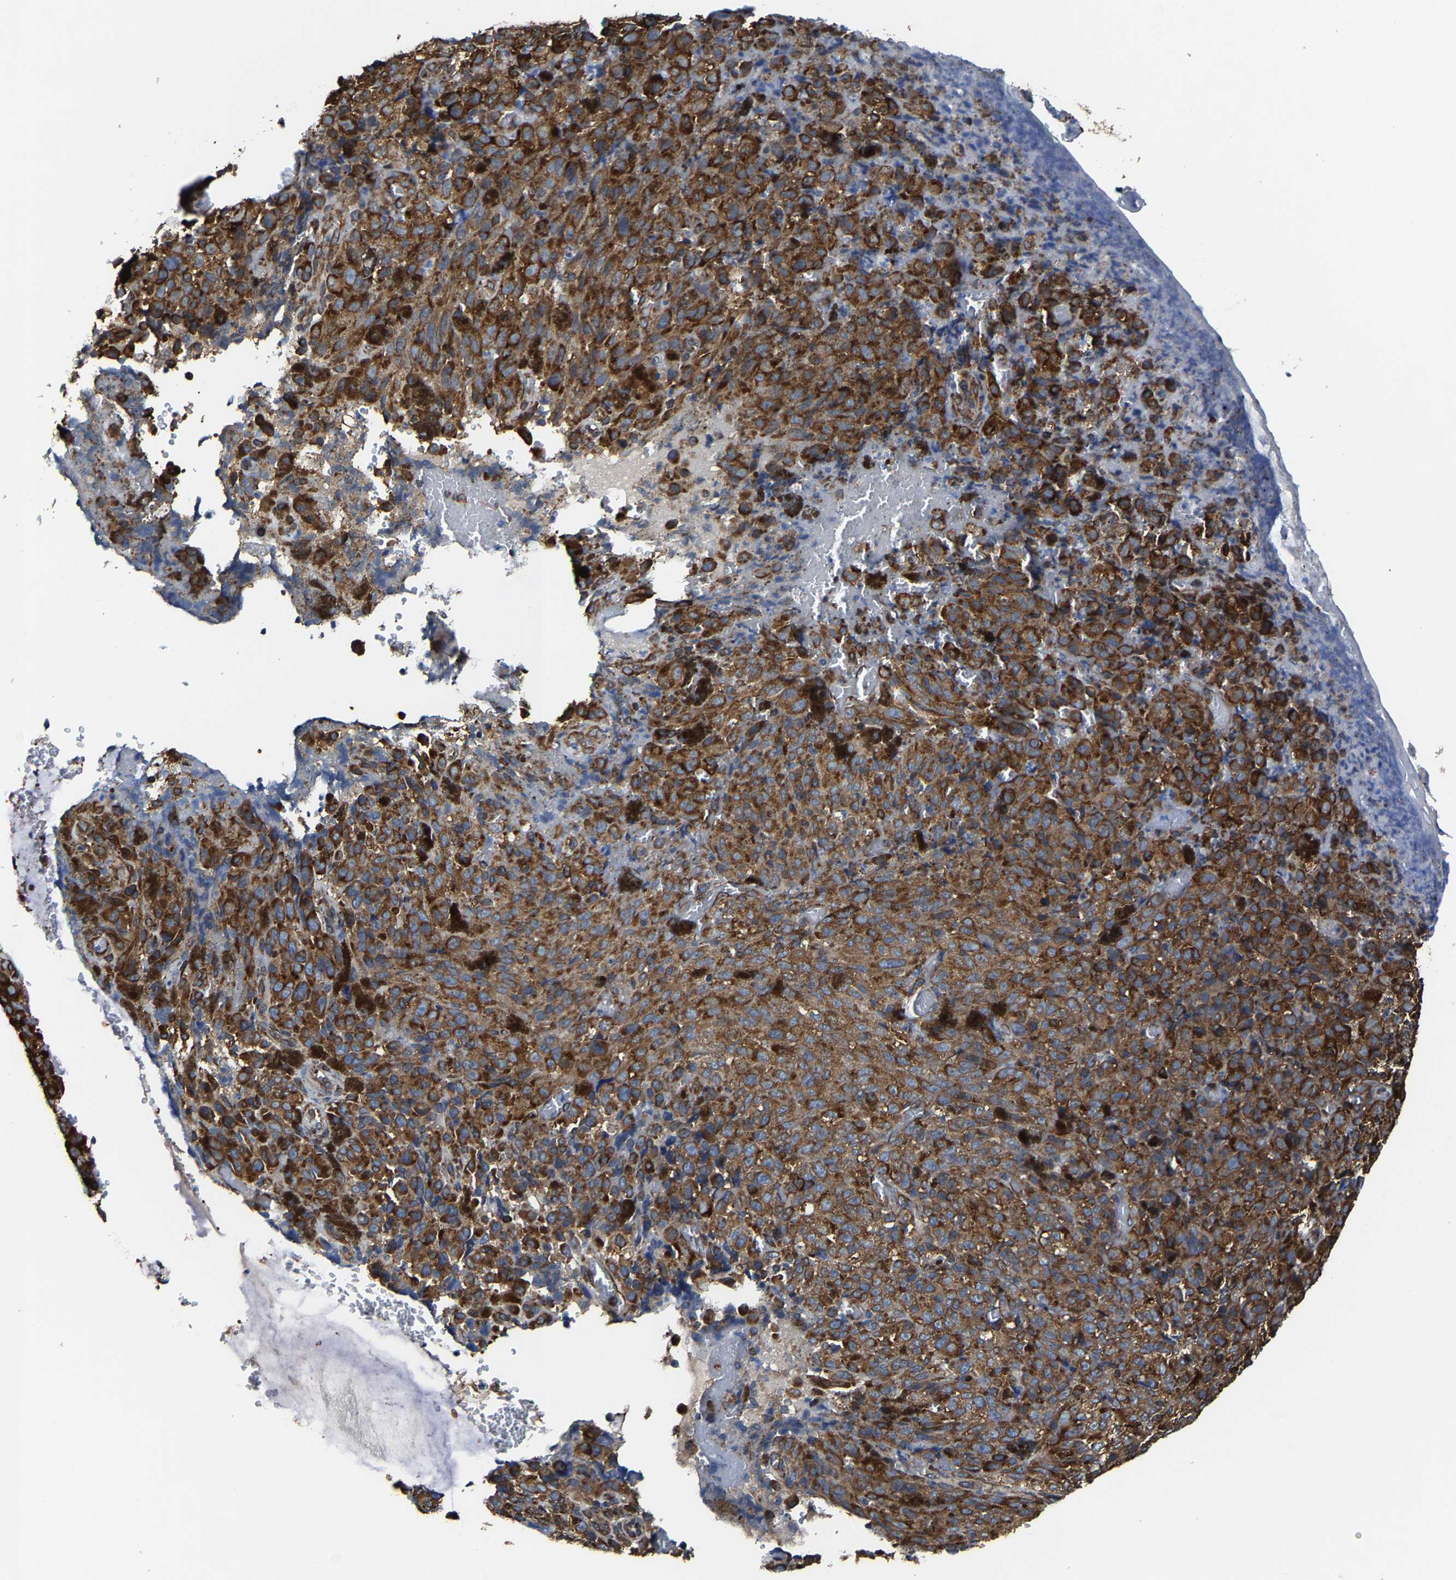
{"staining": {"intensity": "strong", "quantity": ">75%", "location": "cytoplasmic/membranous"}, "tissue": "melanoma", "cell_type": "Tumor cells", "image_type": "cancer", "snomed": [{"axis": "morphology", "description": "Malignant melanoma, NOS"}, {"axis": "topography", "description": "Rectum"}], "caption": "The image shows staining of melanoma, revealing strong cytoplasmic/membranous protein positivity (brown color) within tumor cells.", "gene": "G3BP2", "patient": {"sex": "female", "age": 81}}